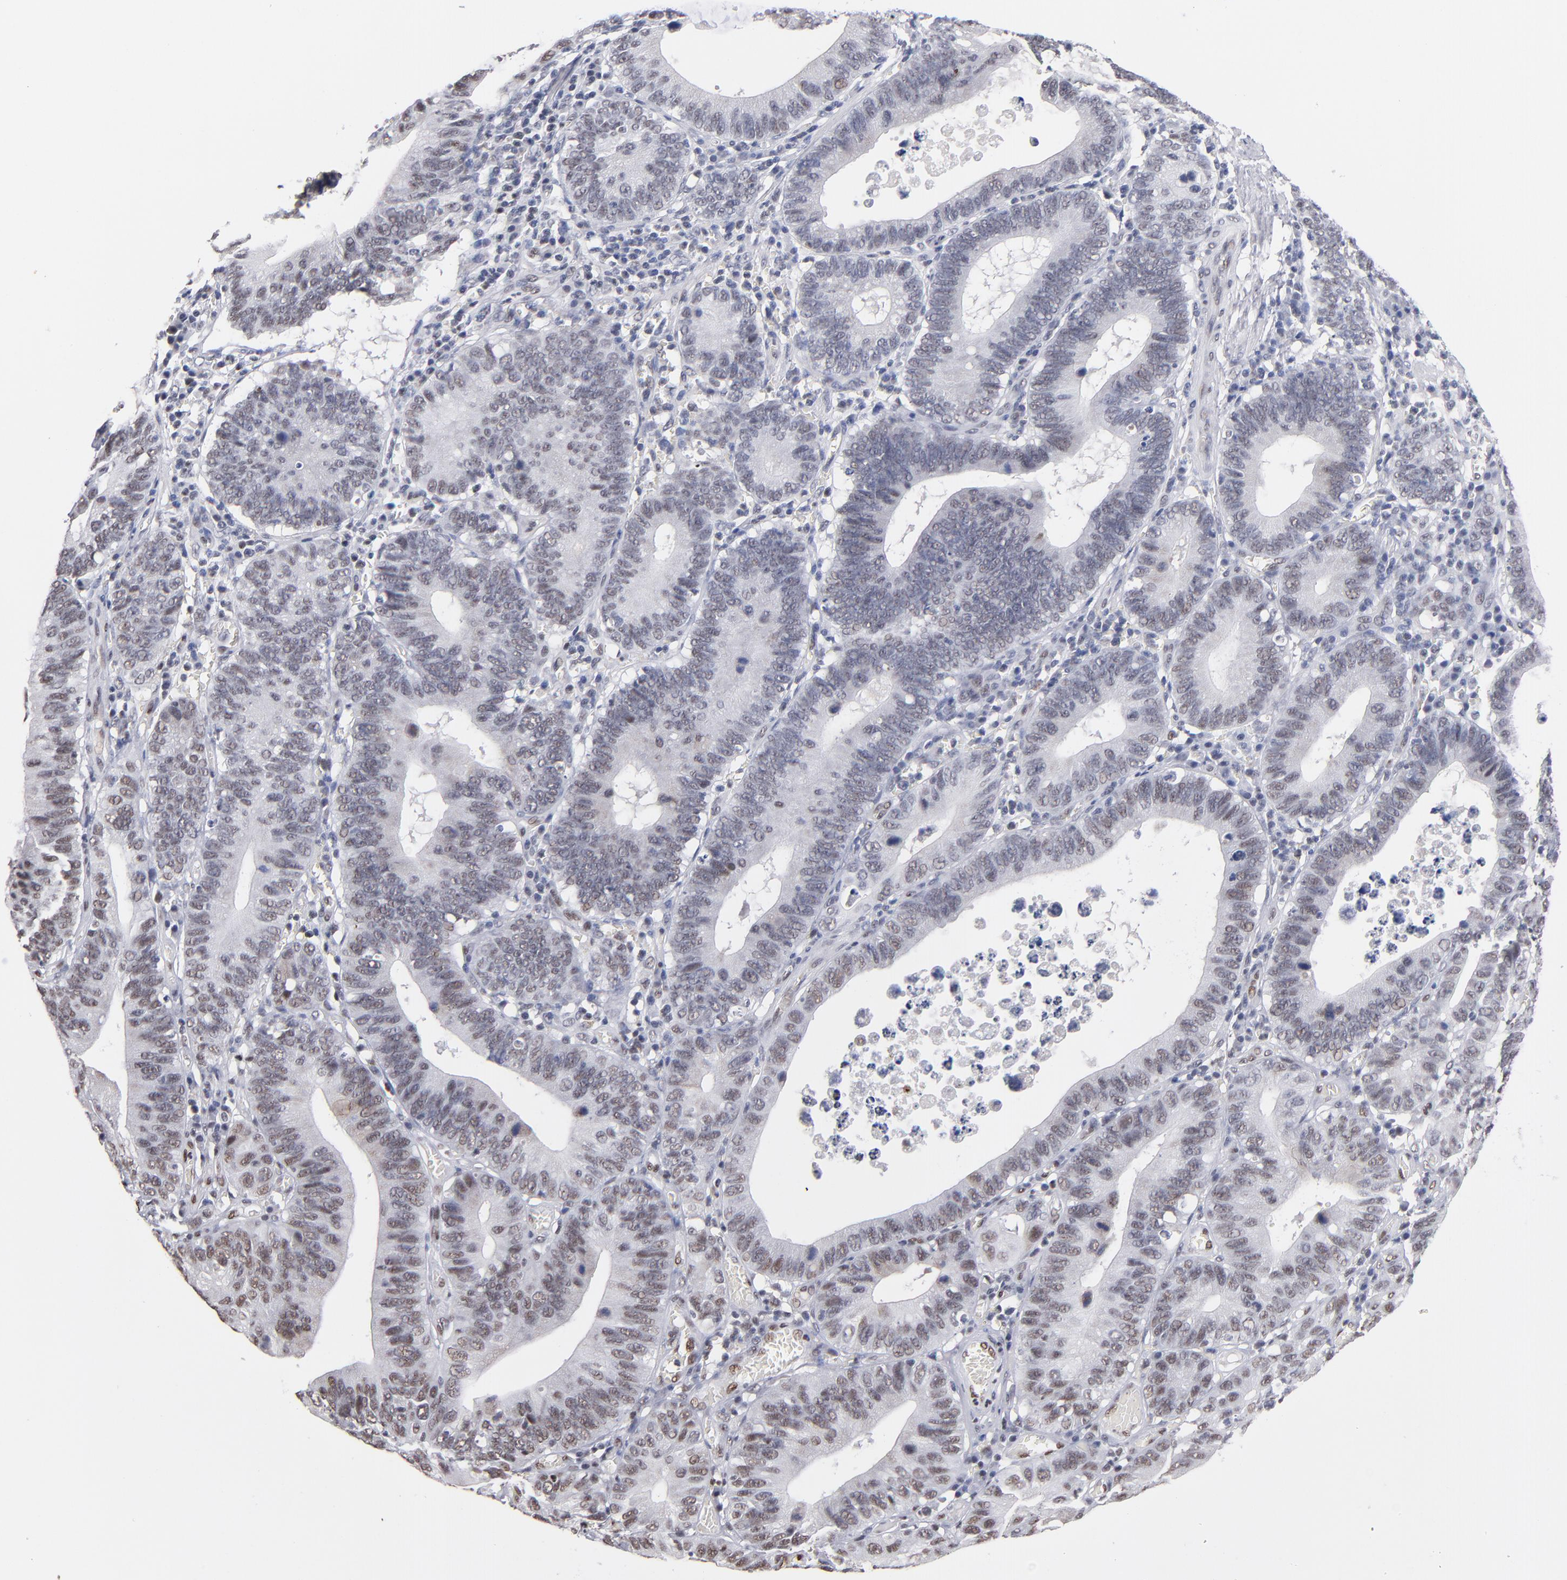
{"staining": {"intensity": "weak", "quantity": "25%-75%", "location": "nuclear"}, "tissue": "stomach cancer", "cell_type": "Tumor cells", "image_type": "cancer", "snomed": [{"axis": "morphology", "description": "Adenocarcinoma, NOS"}, {"axis": "topography", "description": "Stomach"}, {"axis": "topography", "description": "Gastric cardia"}], "caption": "Stomach cancer was stained to show a protein in brown. There is low levels of weak nuclear staining in about 25%-75% of tumor cells.", "gene": "MN1", "patient": {"sex": "male", "age": 59}}